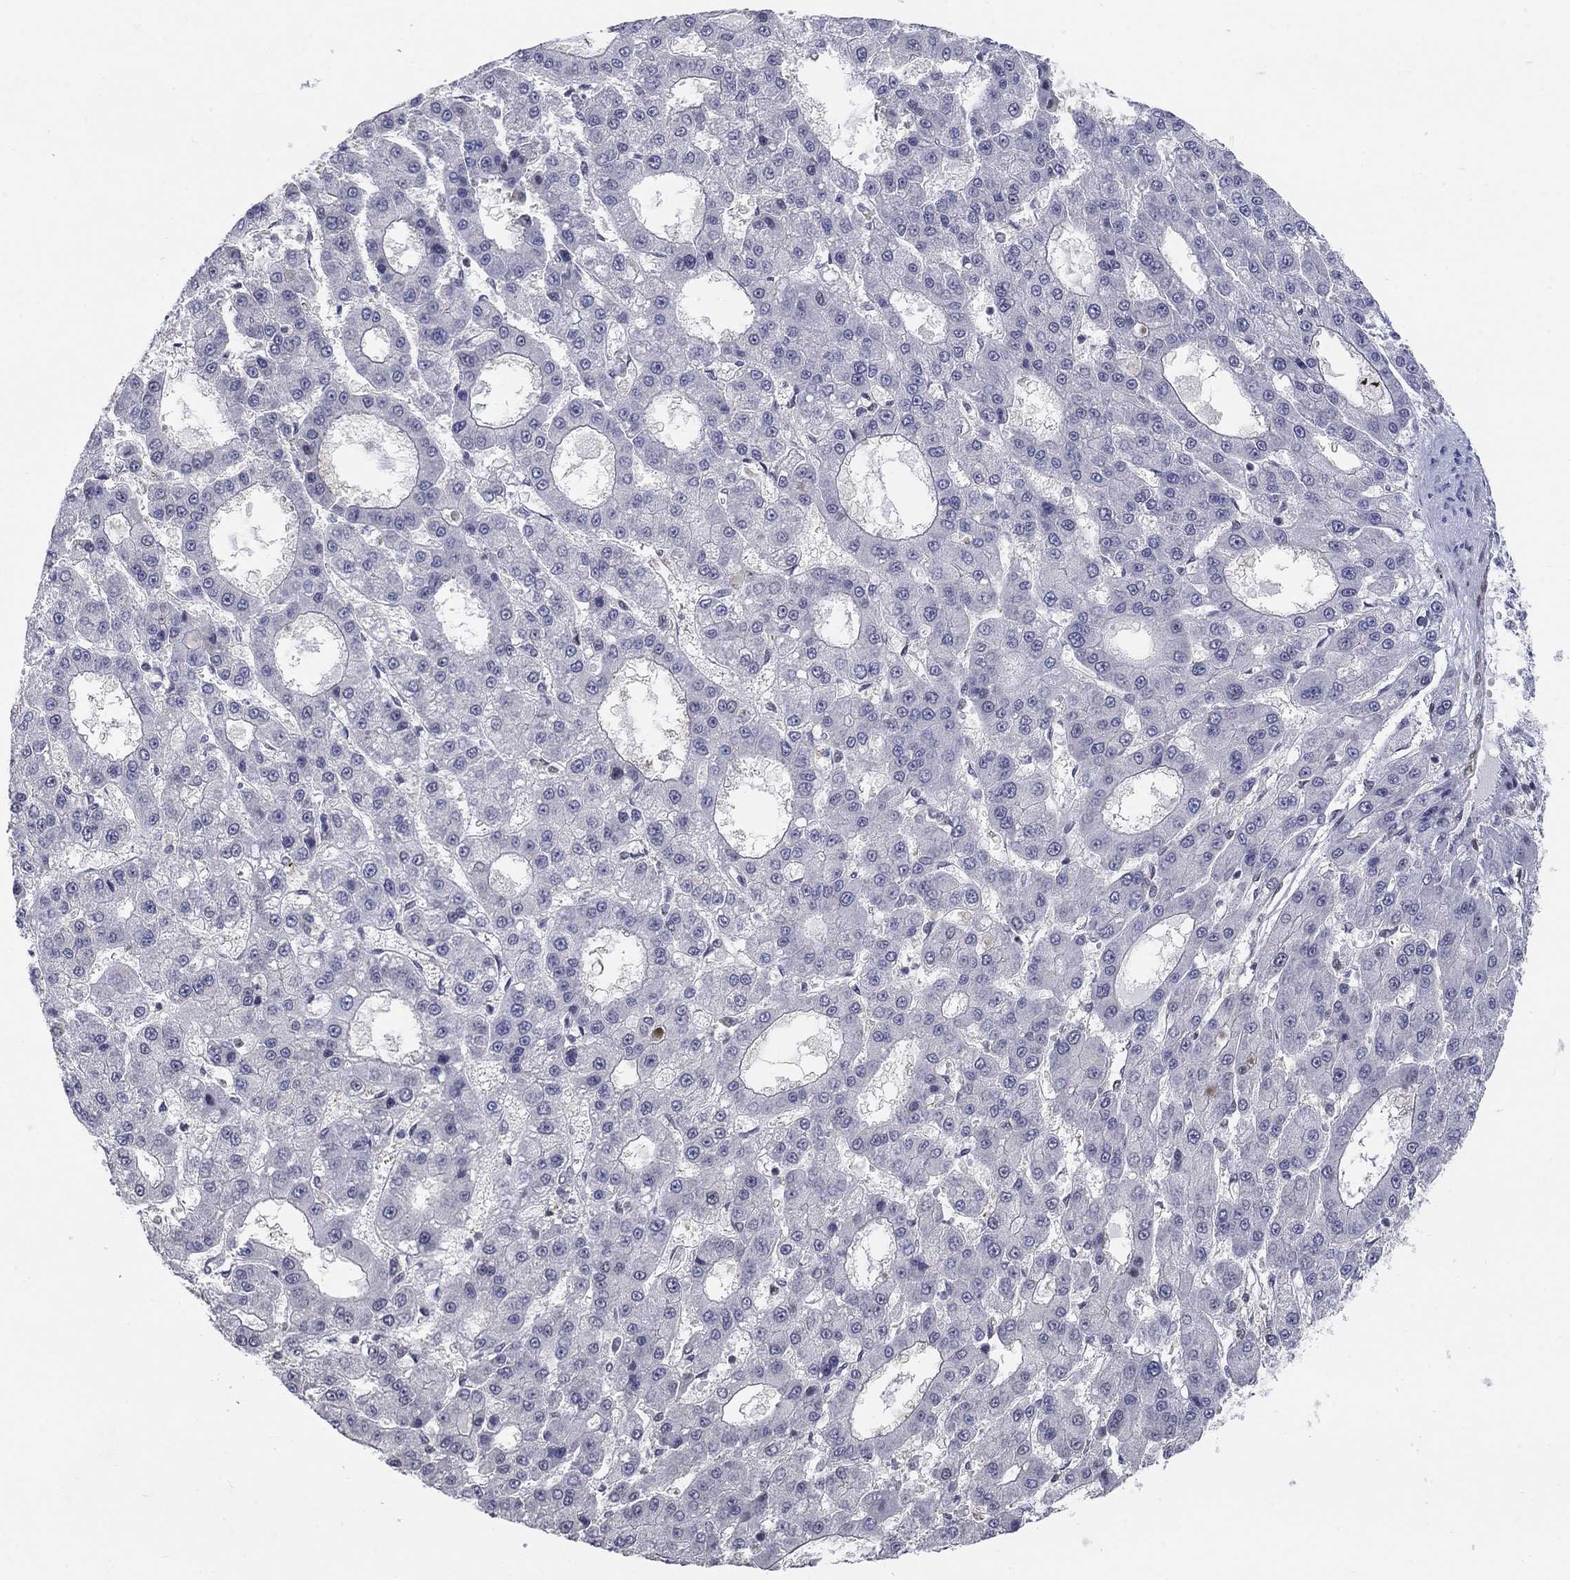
{"staining": {"intensity": "negative", "quantity": "none", "location": "none"}, "tissue": "liver cancer", "cell_type": "Tumor cells", "image_type": "cancer", "snomed": [{"axis": "morphology", "description": "Carcinoma, Hepatocellular, NOS"}, {"axis": "topography", "description": "Liver"}], "caption": "An image of human liver cancer is negative for staining in tumor cells. (Immunohistochemistry (ihc), brightfield microscopy, high magnification).", "gene": "CENPE", "patient": {"sex": "male", "age": 70}}